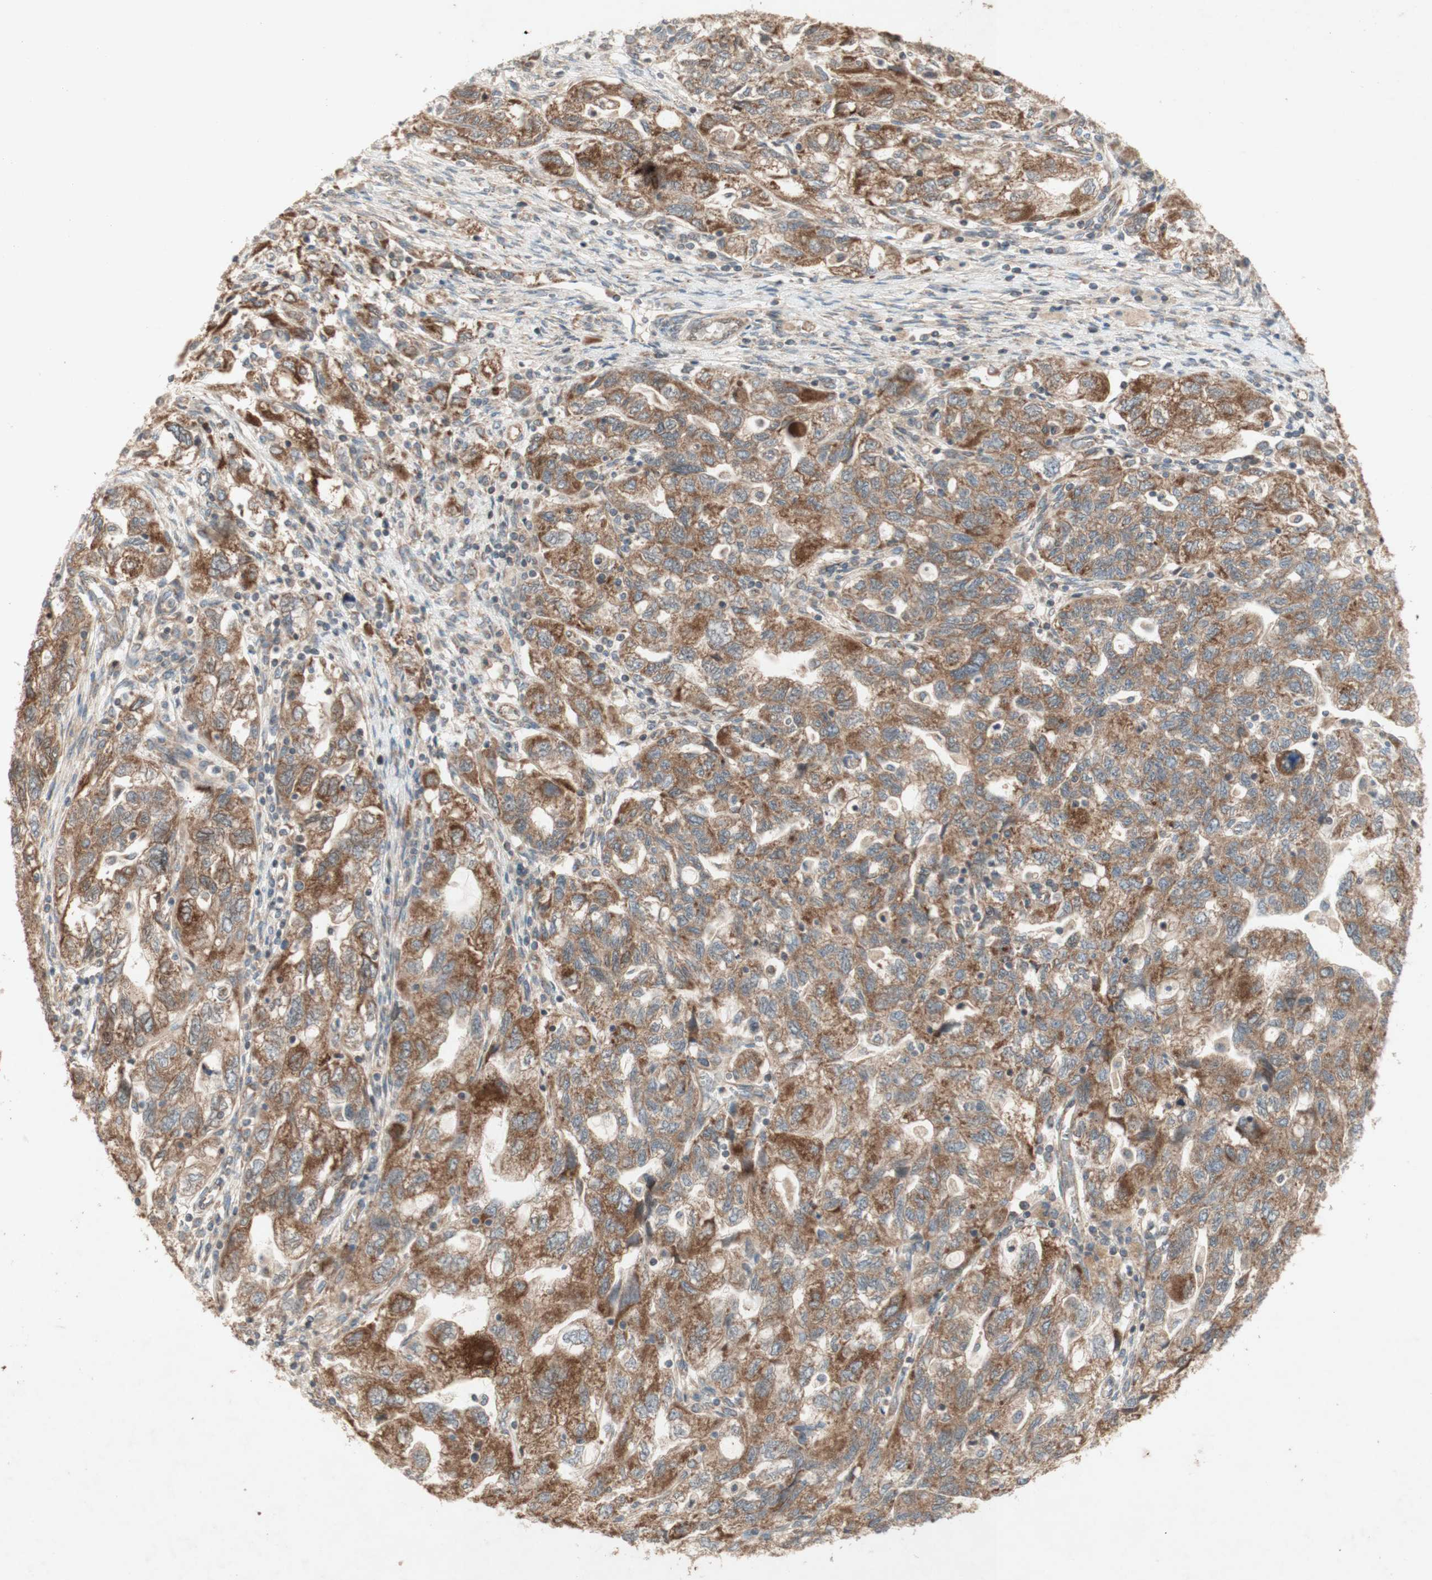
{"staining": {"intensity": "moderate", "quantity": ">75%", "location": "cytoplasmic/membranous"}, "tissue": "ovarian cancer", "cell_type": "Tumor cells", "image_type": "cancer", "snomed": [{"axis": "morphology", "description": "Carcinoma, NOS"}, {"axis": "morphology", "description": "Cystadenocarcinoma, serous, NOS"}, {"axis": "topography", "description": "Ovary"}], "caption": "A histopathology image showing moderate cytoplasmic/membranous staining in about >75% of tumor cells in serous cystadenocarcinoma (ovarian), as visualized by brown immunohistochemical staining.", "gene": "SOCS2", "patient": {"sex": "female", "age": 69}}